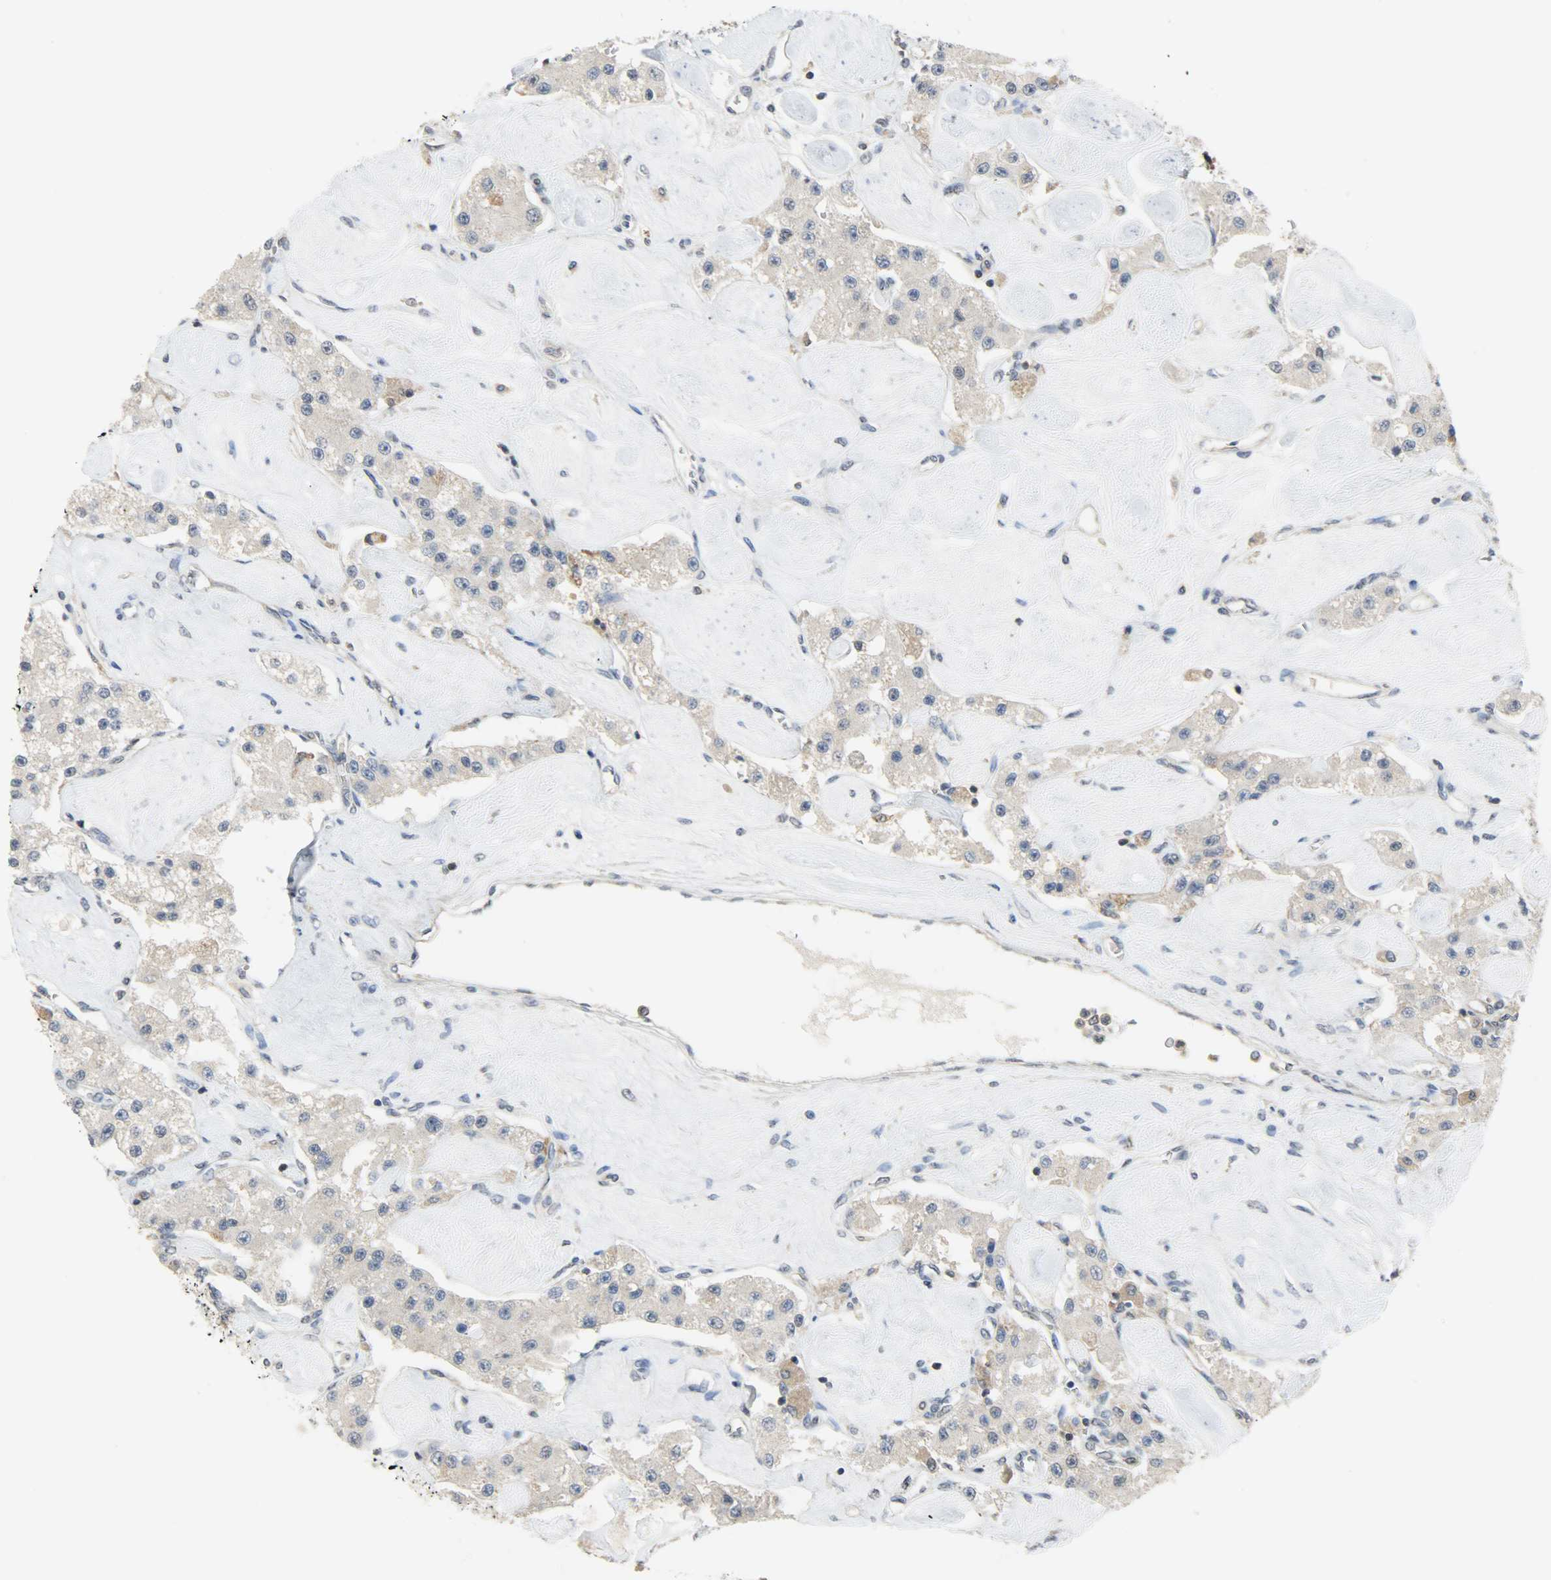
{"staining": {"intensity": "weak", "quantity": "25%-75%", "location": "cytoplasmic/membranous"}, "tissue": "carcinoid", "cell_type": "Tumor cells", "image_type": "cancer", "snomed": [{"axis": "morphology", "description": "Carcinoid, malignant, NOS"}, {"axis": "topography", "description": "Pancreas"}], "caption": "An image of human carcinoid (malignant) stained for a protein demonstrates weak cytoplasmic/membranous brown staining in tumor cells.", "gene": "TRIM21", "patient": {"sex": "male", "age": 41}}